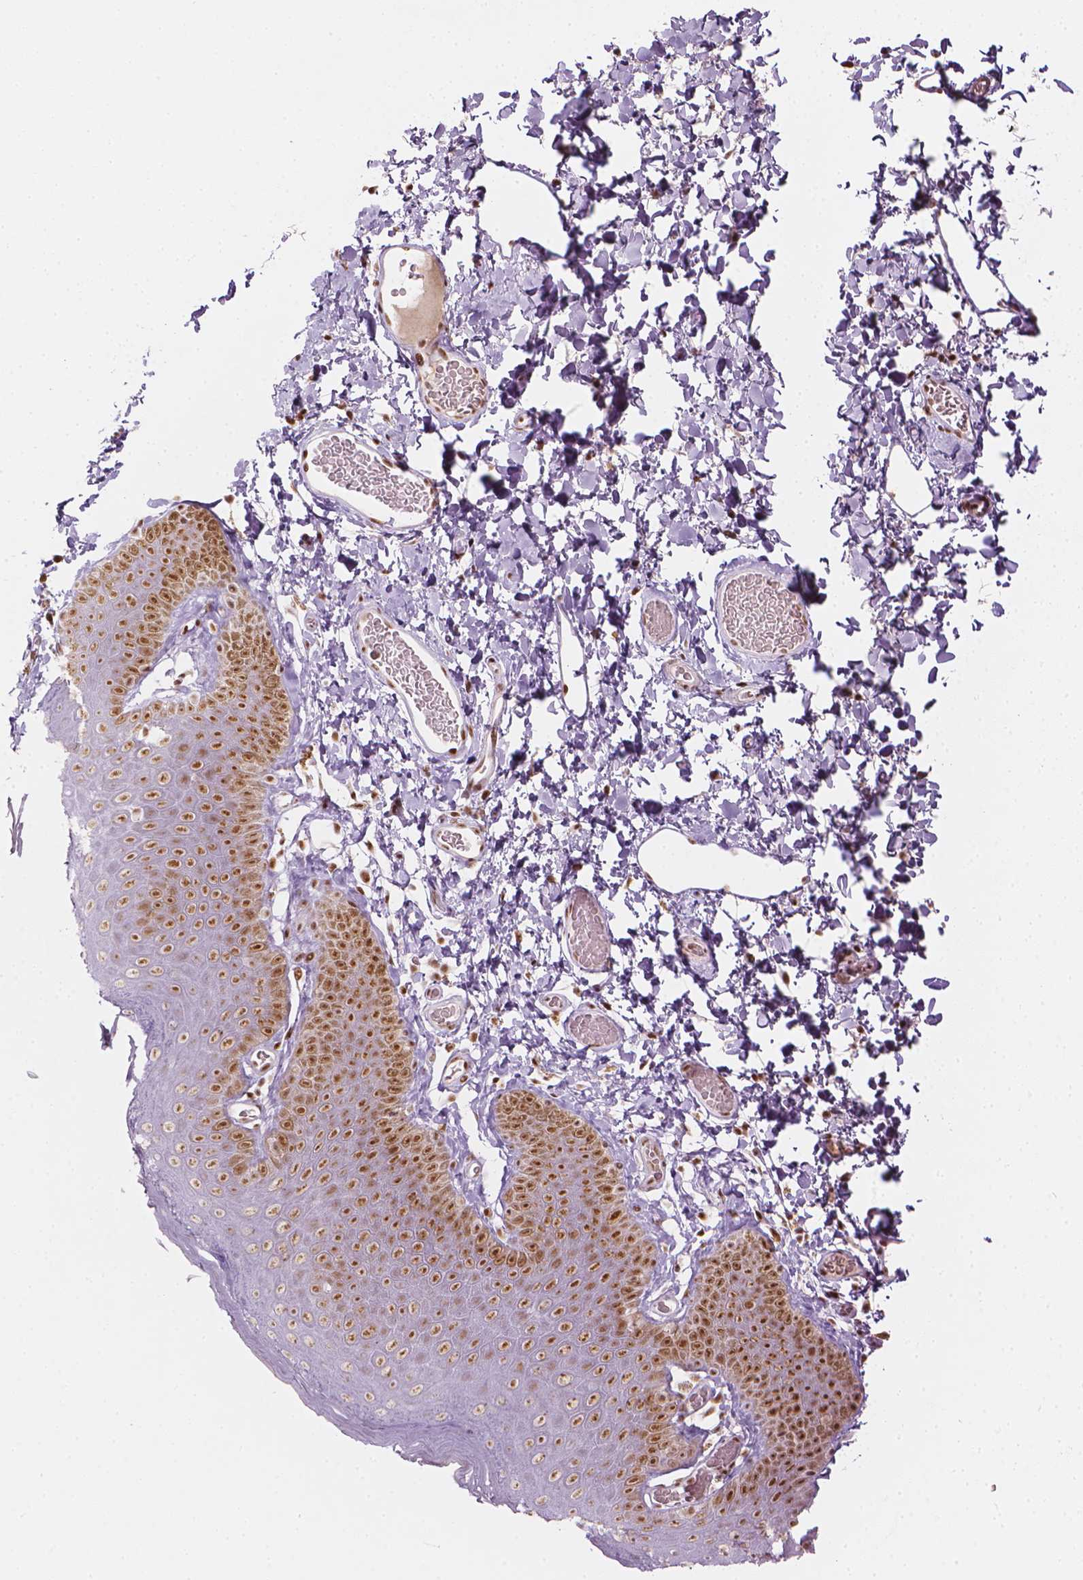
{"staining": {"intensity": "strong", "quantity": ">75%", "location": "nuclear"}, "tissue": "skin", "cell_type": "Epidermal cells", "image_type": "normal", "snomed": [{"axis": "morphology", "description": "Normal tissue, NOS"}, {"axis": "topography", "description": "Anal"}], "caption": "High-power microscopy captured an immunohistochemistry micrograph of unremarkable skin, revealing strong nuclear expression in about >75% of epidermal cells.", "gene": "ELF2", "patient": {"sex": "male", "age": 53}}